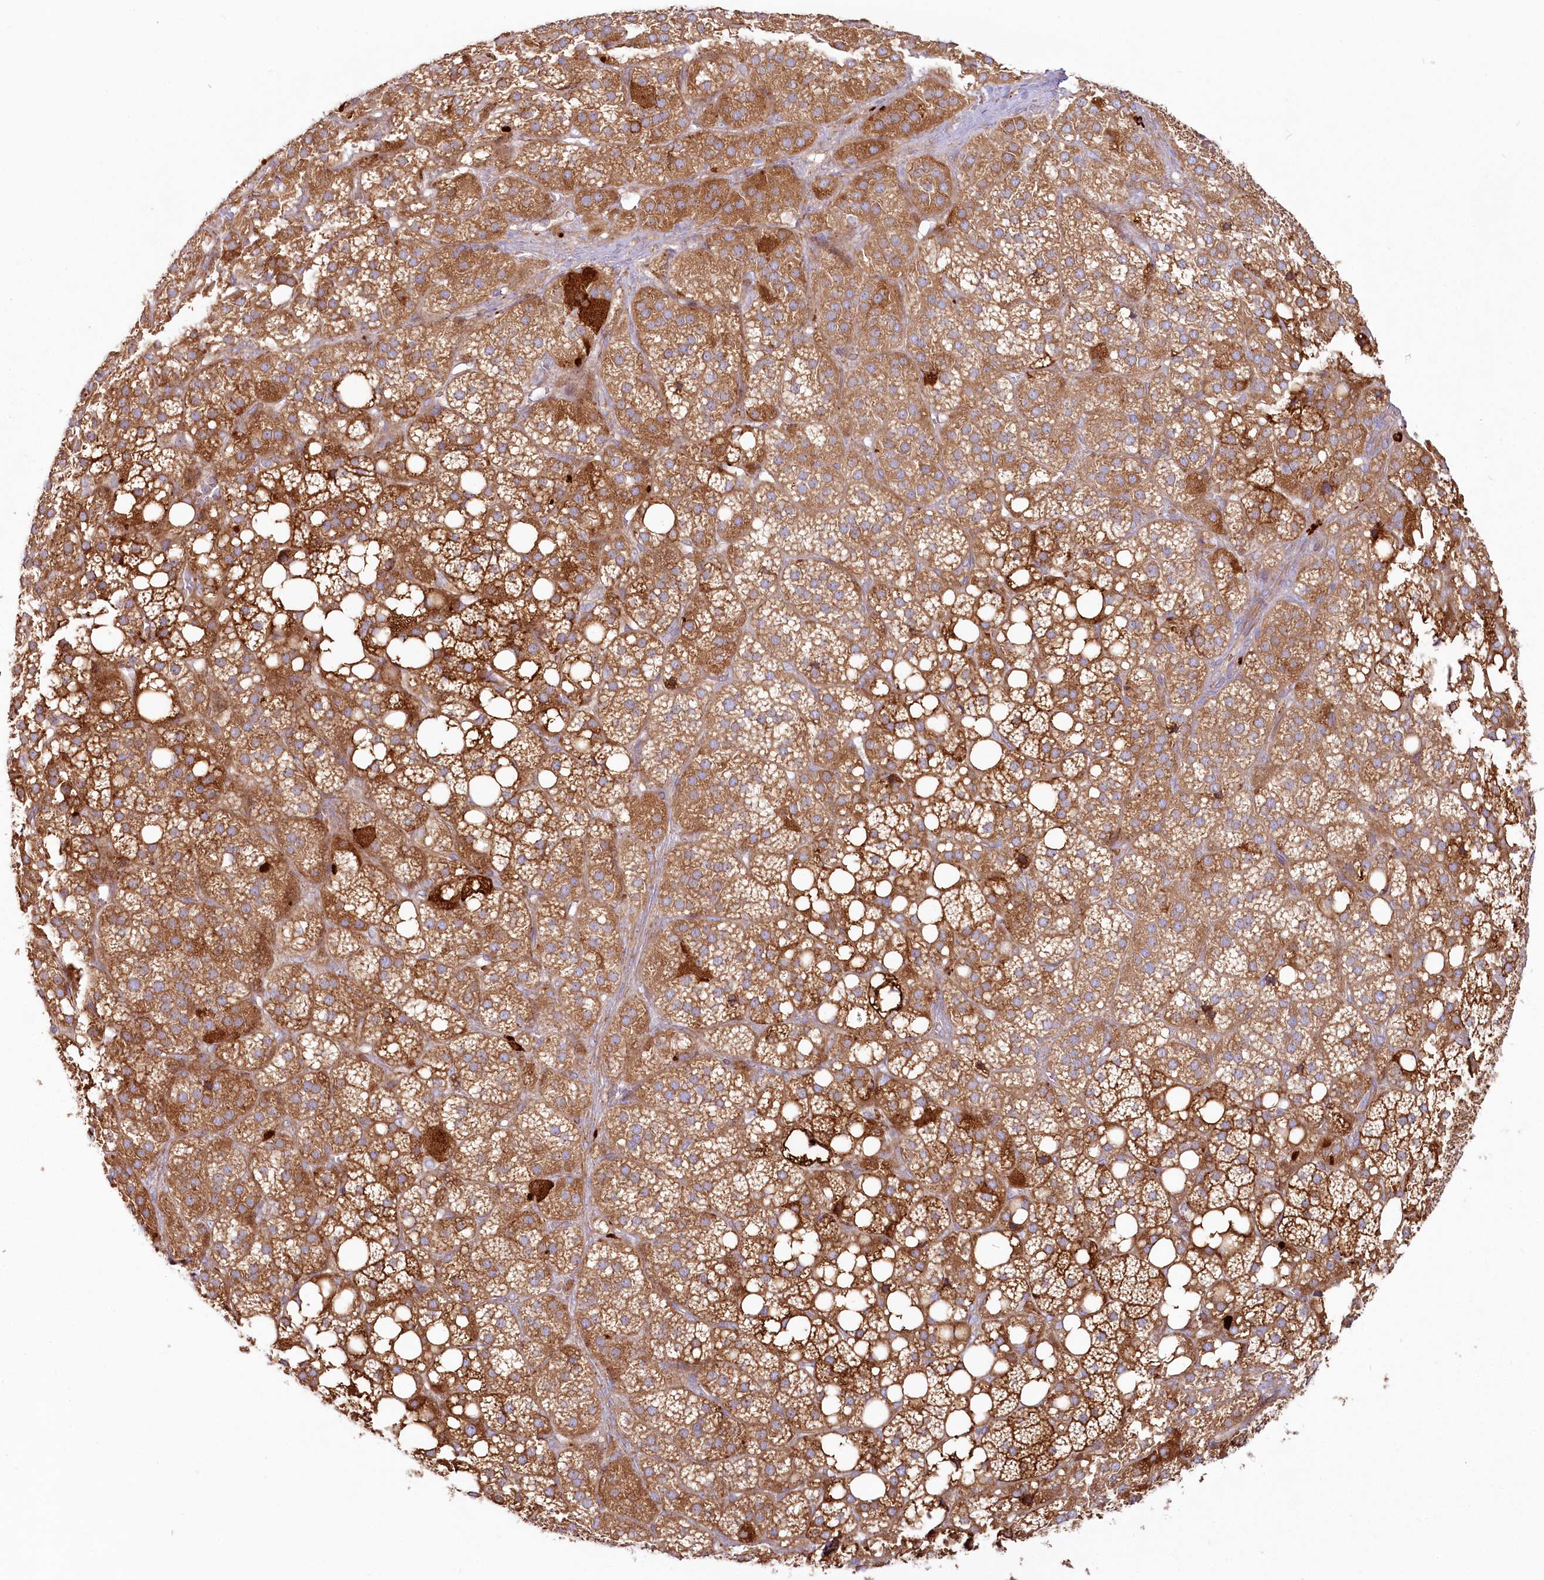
{"staining": {"intensity": "strong", "quantity": ">75%", "location": "cytoplasmic/membranous"}, "tissue": "adrenal gland", "cell_type": "Glandular cells", "image_type": "normal", "snomed": [{"axis": "morphology", "description": "Normal tissue, NOS"}, {"axis": "topography", "description": "Adrenal gland"}], "caption": "Immunohistochemistry of normal human adrenal gland demonstrates high levels of strong cytoplasmic/membranous positivity in approximately >75% of glandular cells. The staining is performed using DAB (3,3'-diaminobenzidine) brown chromogen to label protein expression. The nuclei are counter-stained blue using hematoxylin.", "gene": "HARS2", "patient": {"sex": "female", "age": 59}}